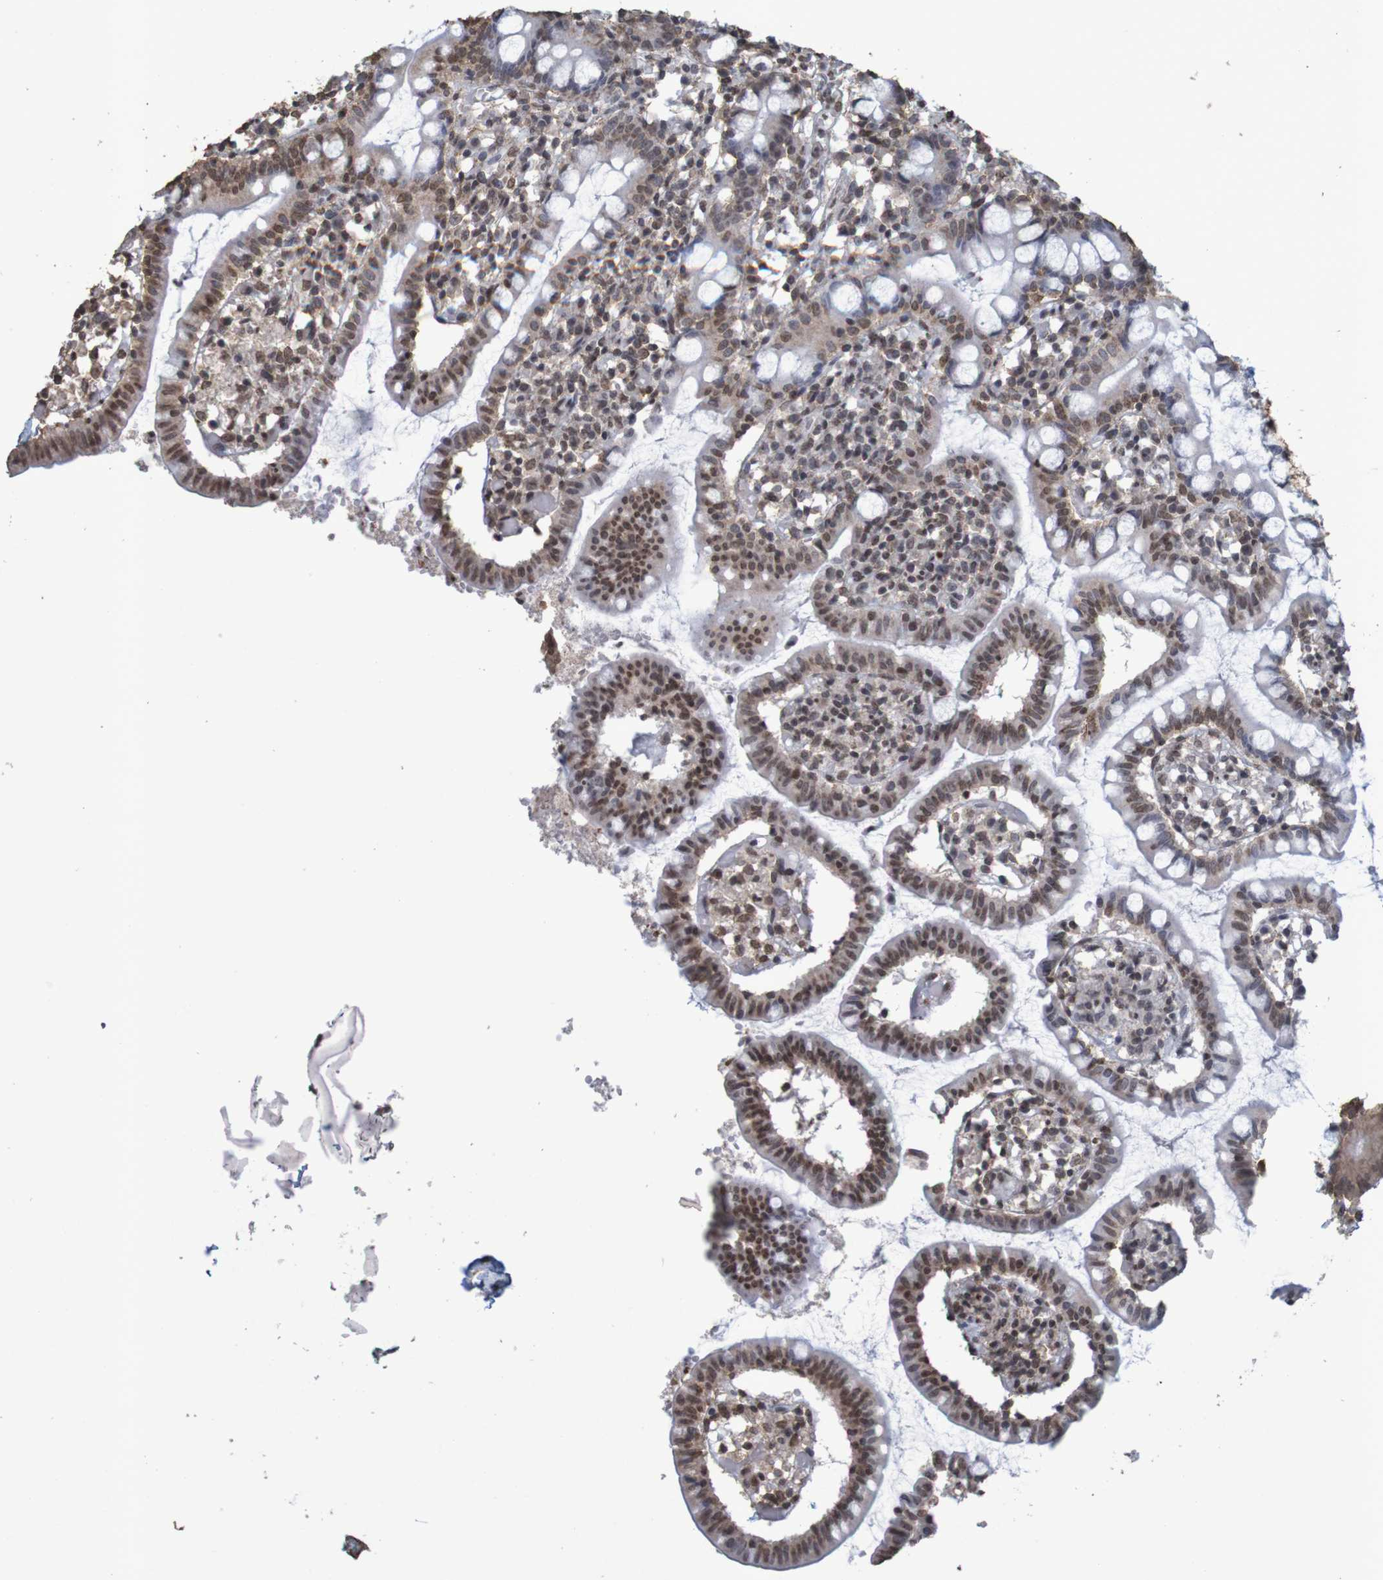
{"staining": {"intensity": "moderate", "quantity": ">75%", "location": "cytoplasmic/membranous,nuclear"}, "tissue": "small intestine", "cell_type": "Glandular cells", "image_type": "normal", "snomed": [{"axis": "morphology", "description": "Normal tissue, NOS"}, {"axis": "morphology", "description": "Cystadenocarcinoma, serous, Metastatic site"}, {"axis": "topography", "description": "Small intestine"}], "caption": "Glandular cells show medium levels of moderate cytoplasmic/membranous,nuclear staining in approximately >75% of cells in normal small intestine.", "gene": "GFI1", "patient": {"sex": "female", "age": 61}}